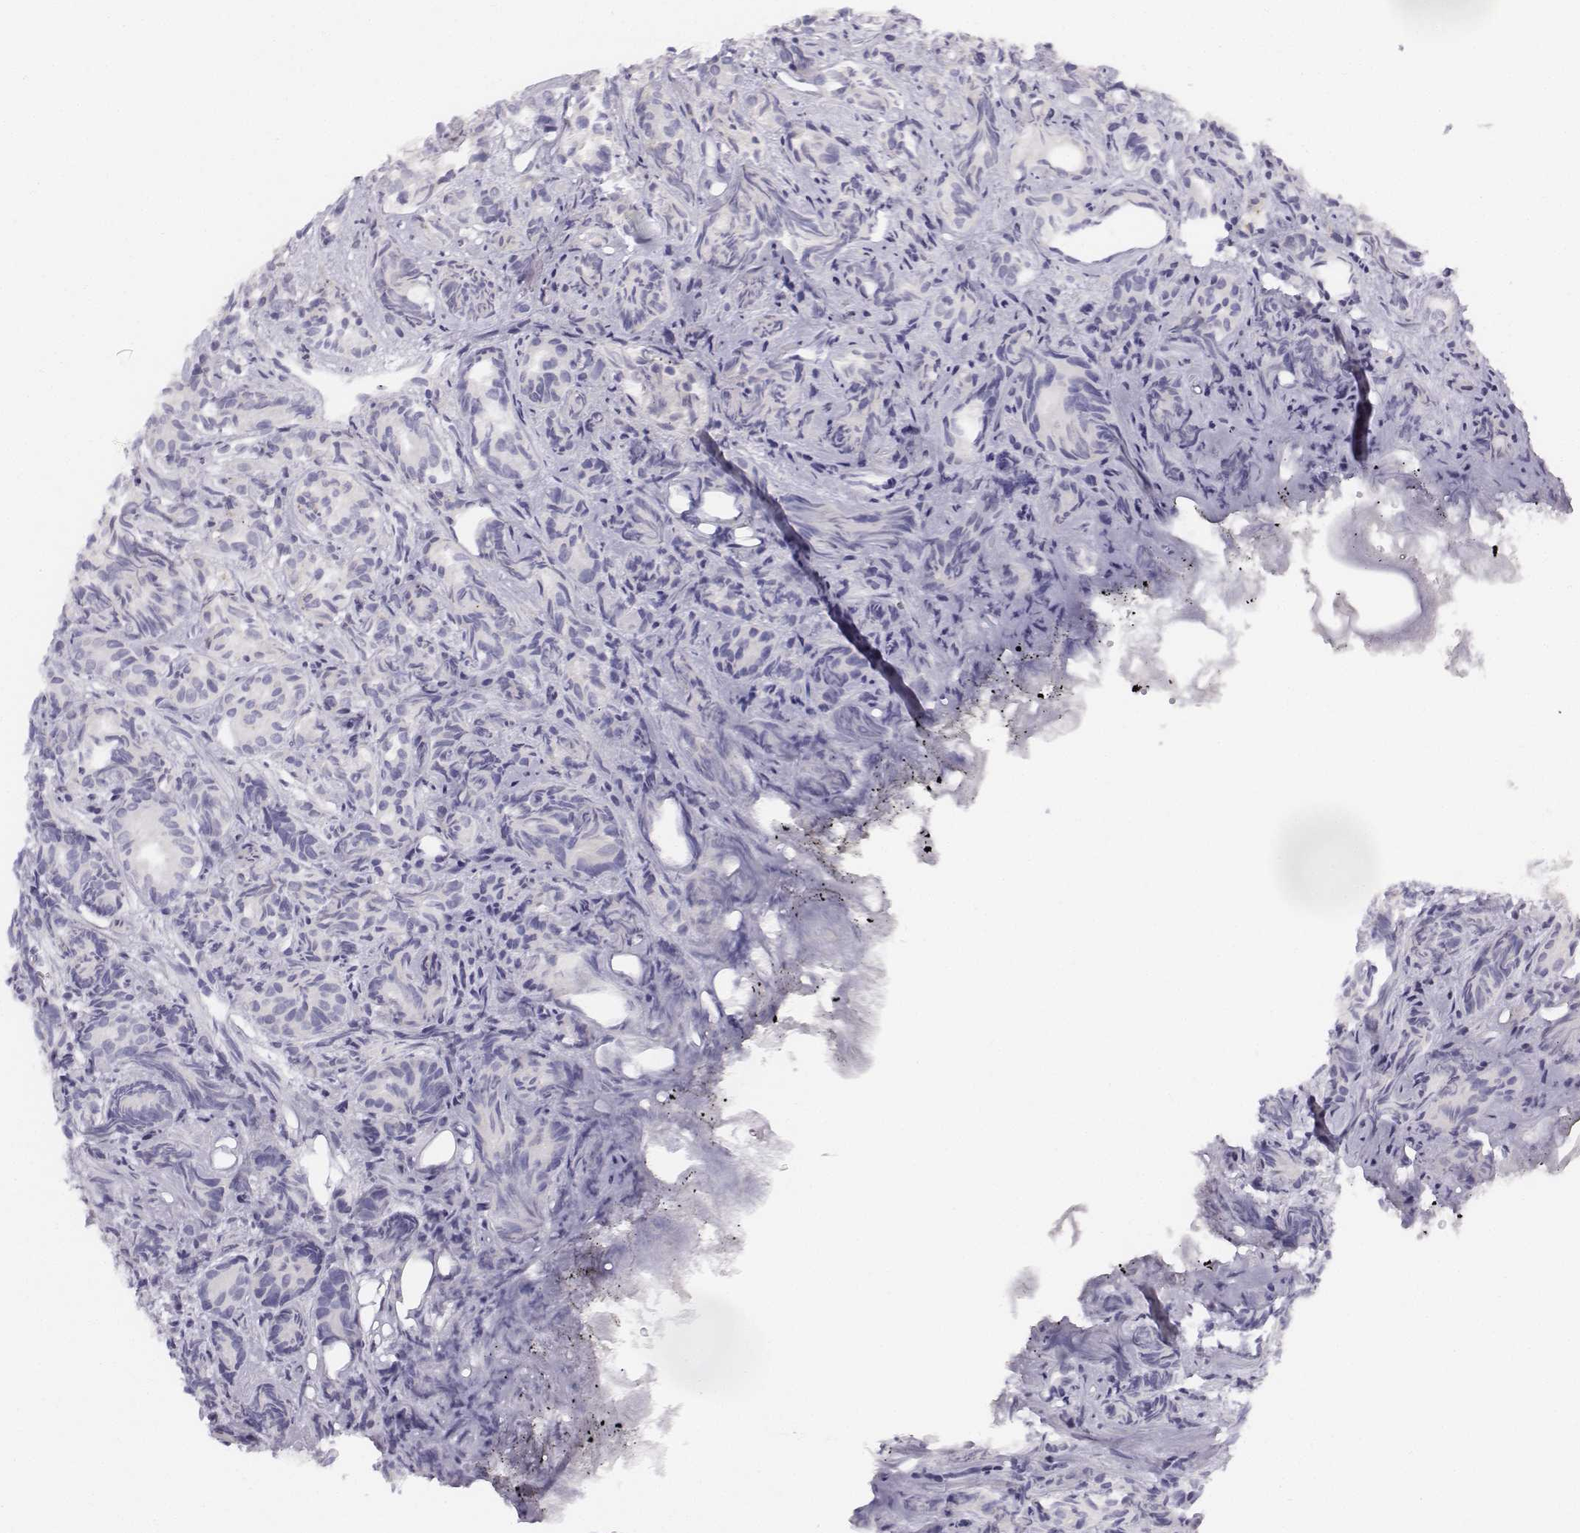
{"staining": {"intensity": "negative", "quantity": "none", "location": "none"}, "tissue": "prostate cancer", "cell_type": "Tumor cells", "image_type": "cancer", "snomed": [{"axis": "morphology", "description": "Adenocarcinoma, High grade"}, {"axis": "topography", "description": "Prostate"}], "caption": "IHC photomicrograph of neoplastic tissue: prostate cancer (high-grade adenocarcinoma) stained with DAB (3,3'-diaminobenzidine) reveals no significant protein staining in tumor cells.", "gene": "PENK", "patient": {"sex": "male", "age": 84}}